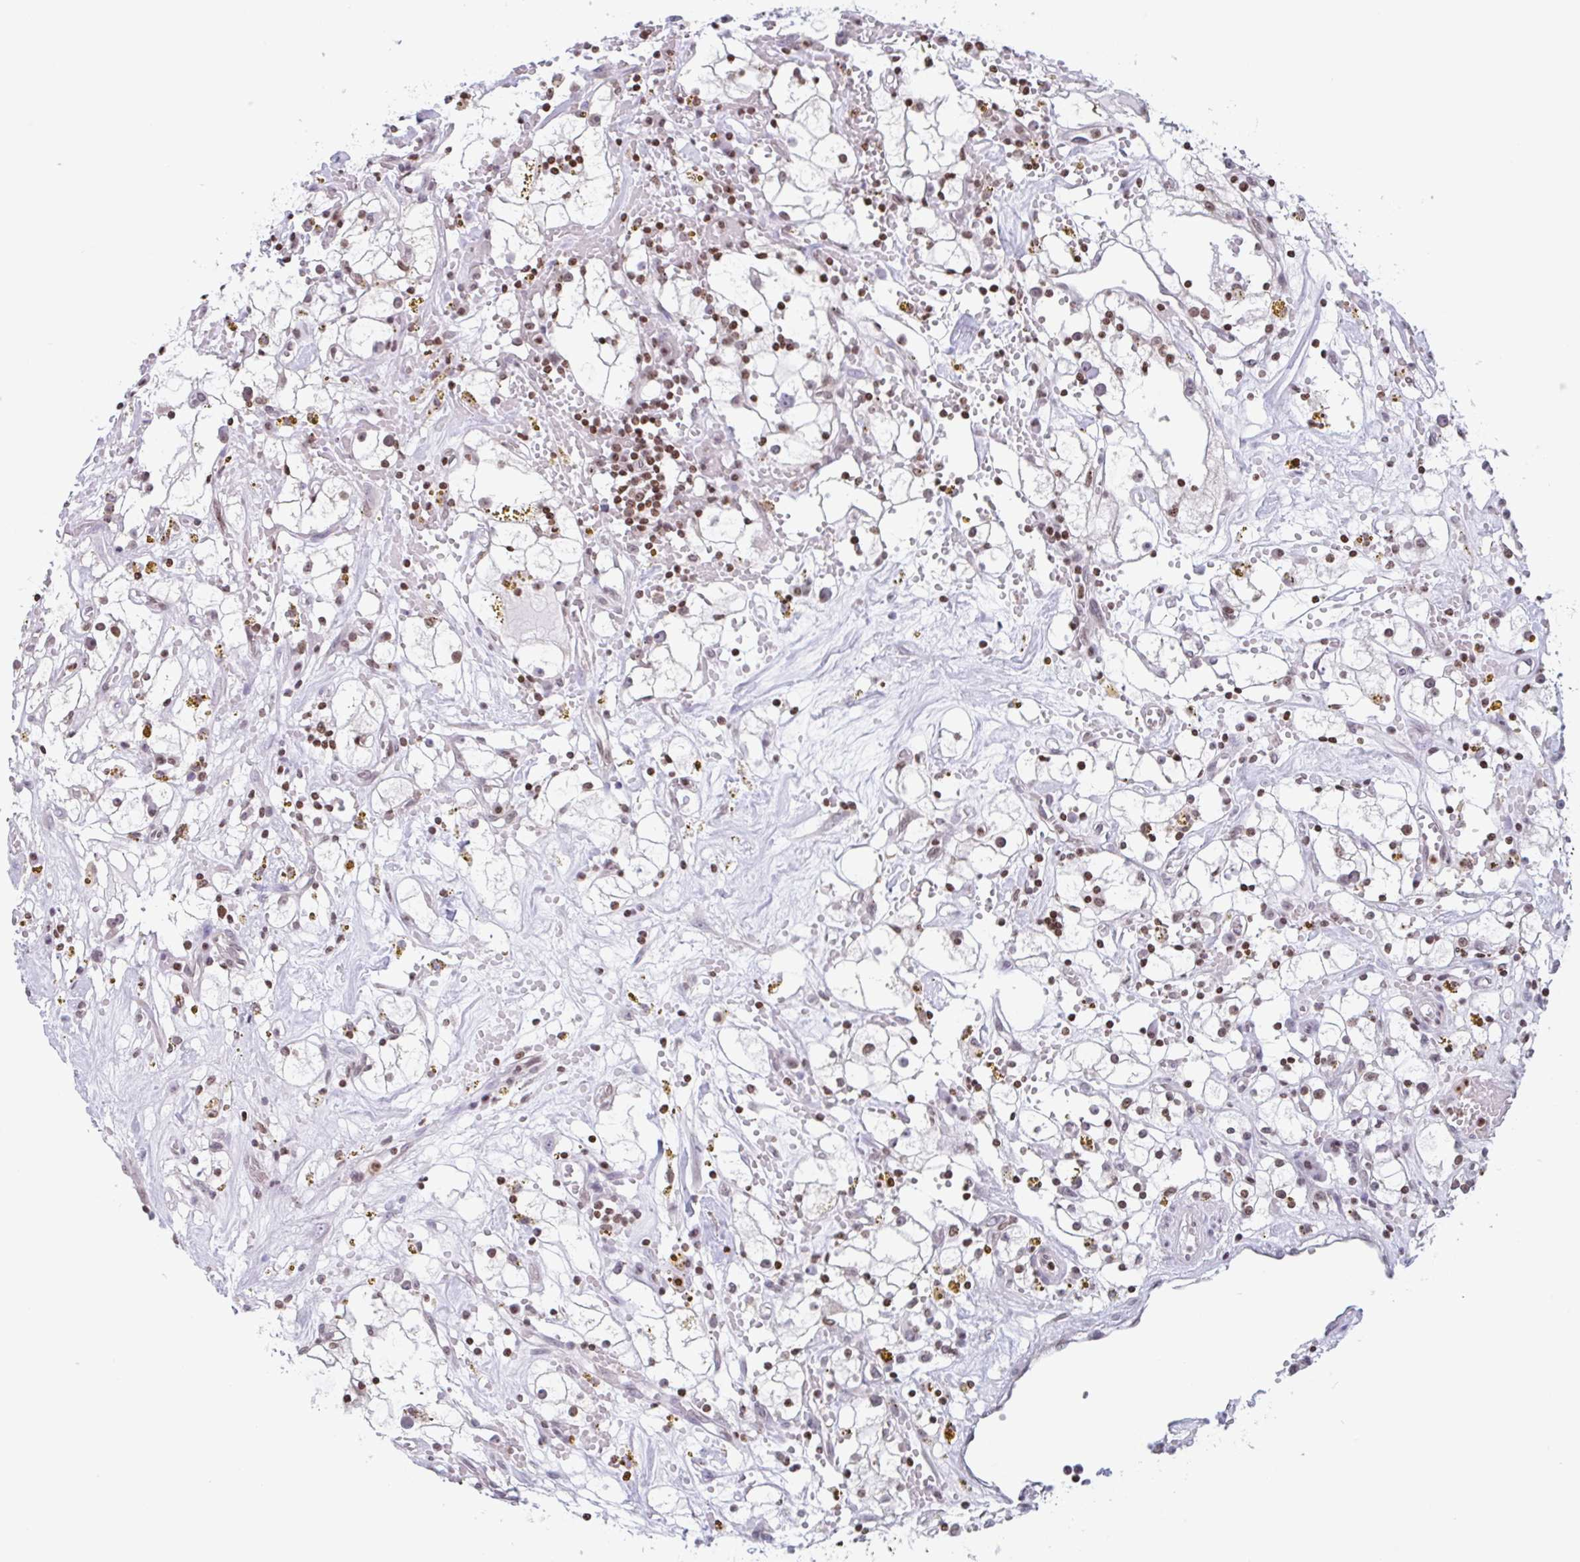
{"staining": {"intensity": "moderate", "quantity": ">75%", "location": "nuclear"}, "tissue": "renal cancer", "cell_type": "Tumor cells", "image_type": "cancer", "snomed": [{"axis": "morphology", "description": "Adenocarcinoma, NOS"}, {"axis": "topography", "description": "Kidney"}], "caption": "Renal cancer (adenocarcinoma) tissue reveals moderate nuclear staining in approximately >75% of tumor cells The staining was performed using DAB (3,3'-diaminobenzidine) to visualize the protein expression in brown, while the nuclei were stained in blue with hematoxylin (Magnification: 20x).", "gene": "NOL6", "patient": {"sex": "male", "age": 56}}